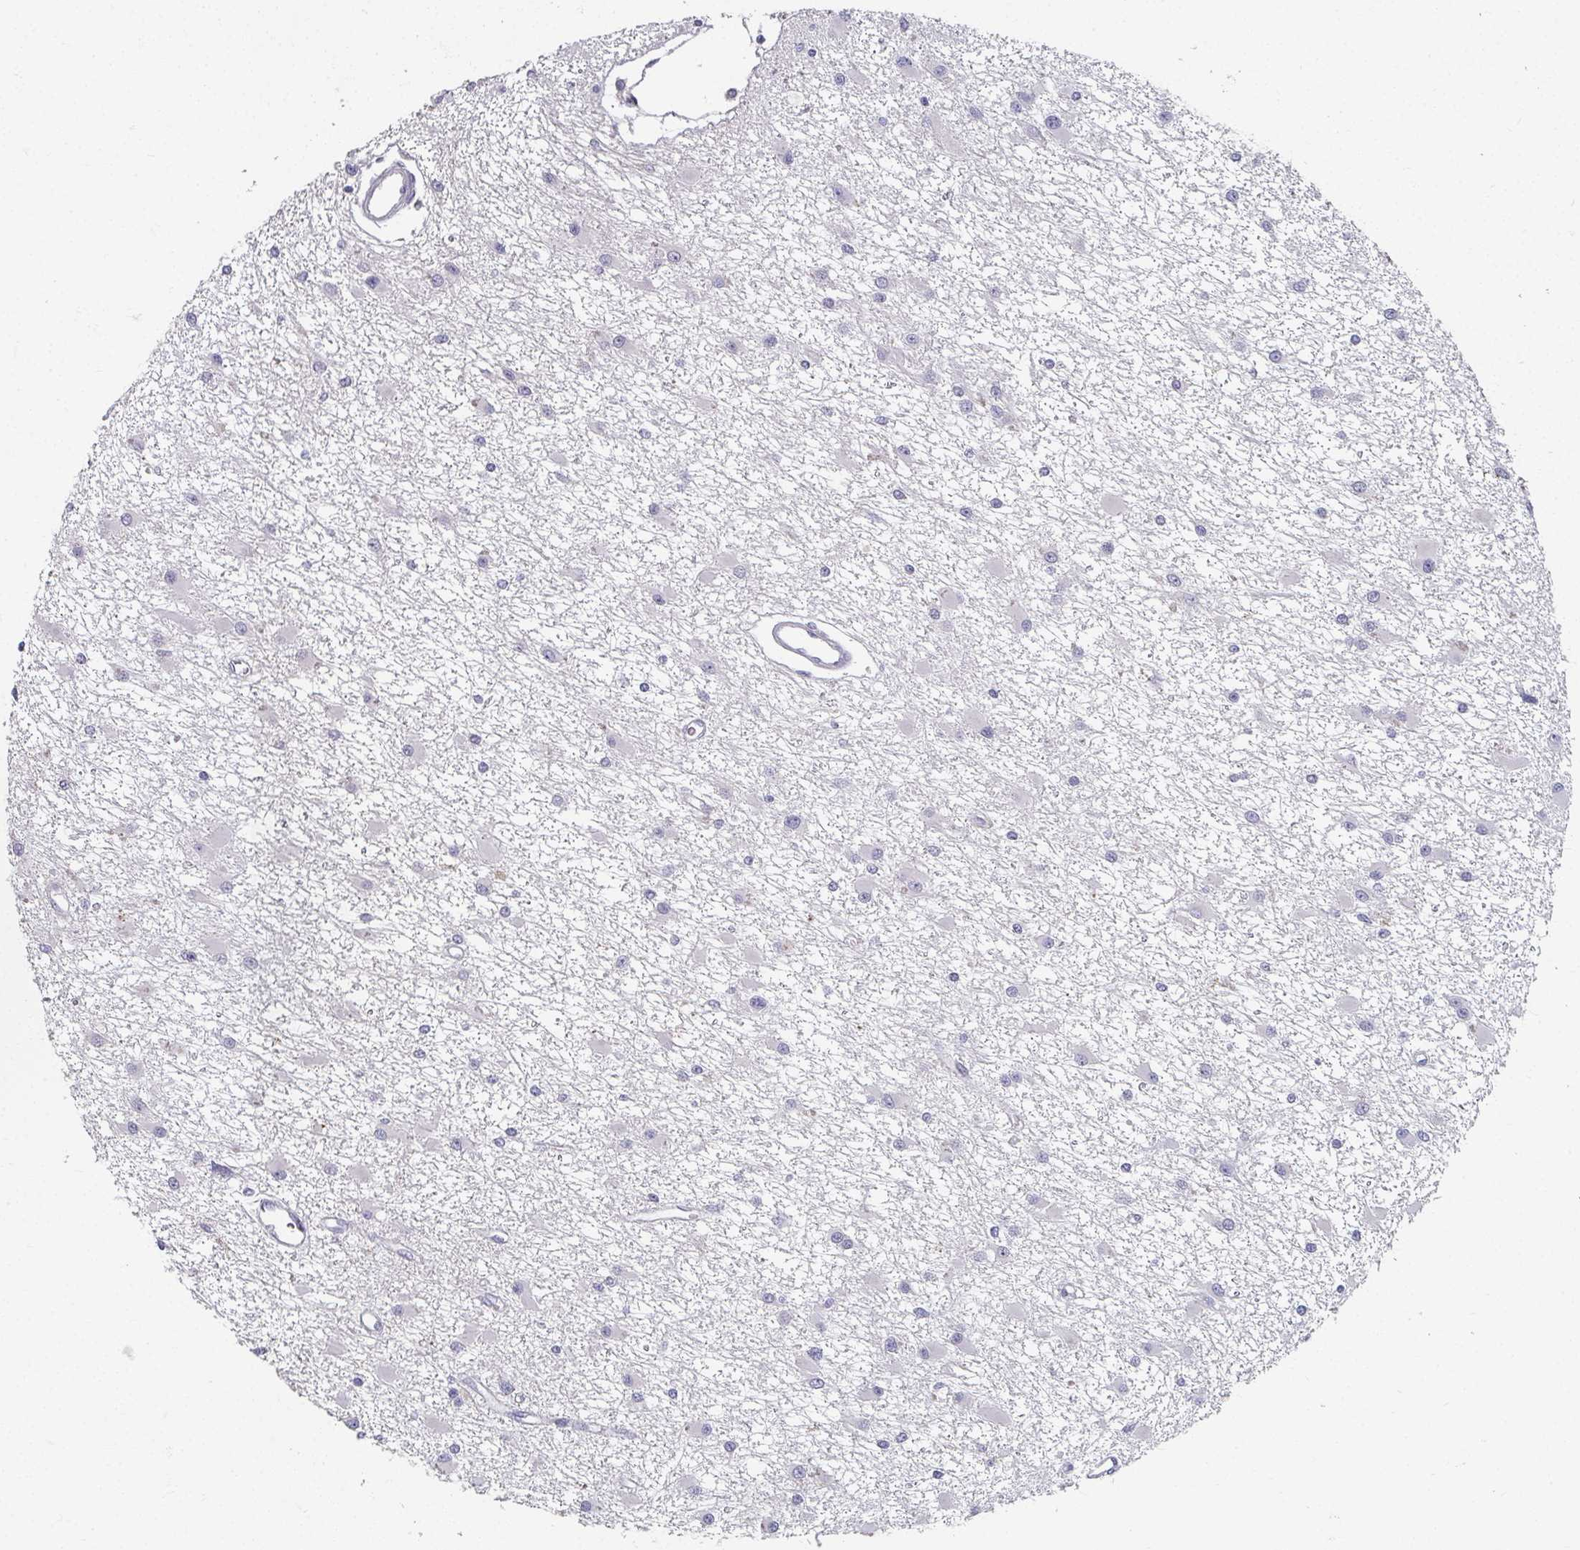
{"staining": {"intensity": "negative", "quantity": "none", "location": "none"}, "tissue": "glioma", "cell_type": "Tumor cells", "image_type": "cancer", "snomed": [{"axis": "morphology", "description": "Glioma, malignant, High grade"}, {"axis": "topography", "description": "Brain"}], "caption": "Protein analysis of malignant glioma (high-grade) demonstrates no significant positivity in tumor cells.", "gene": "CAMKV", "patient": {"sex": "male", "age": 54}}